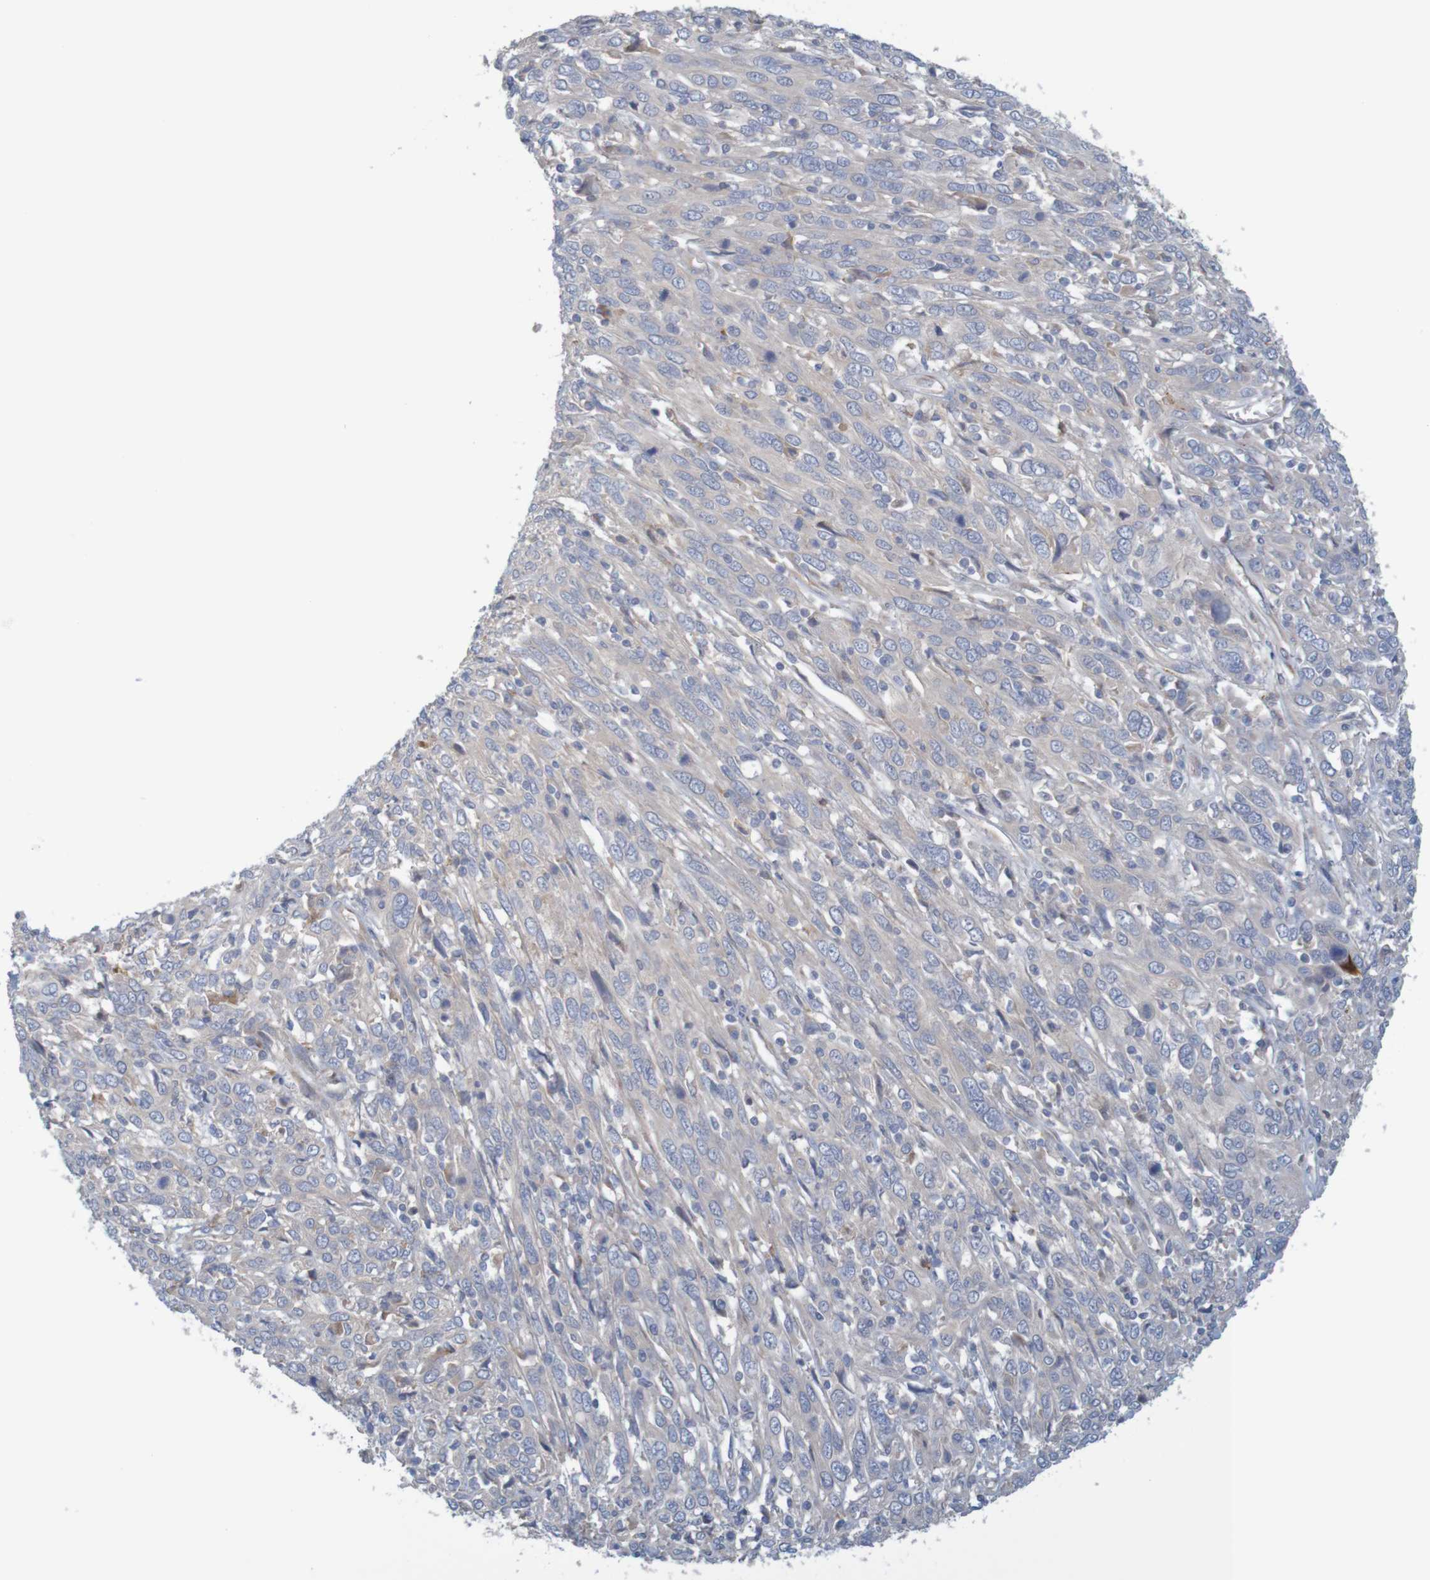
{"staining": {"intensity": "weak", "quantity": "<25%", "location": "cytoplasmic/membranous"}, "tissue": "cervical cancer", "cell_type": "Tumor cells", "image_type": "cancer", "snomed": [{"axis": "morphology", "description": "Squamous cell carcinoma, NOS"}, {"axis": "topography", "description": "Cervix"}], "caption": "Protein analysis of cervical cancer reveals no significant positivity in tumor cells. (DAB (3,3'-diaminobenzidine) immunohistochemistry visualized using brightfield microscopy, high magnification).", "gene": "KRT23", "patient": {"sex": "female", "age": 46}}